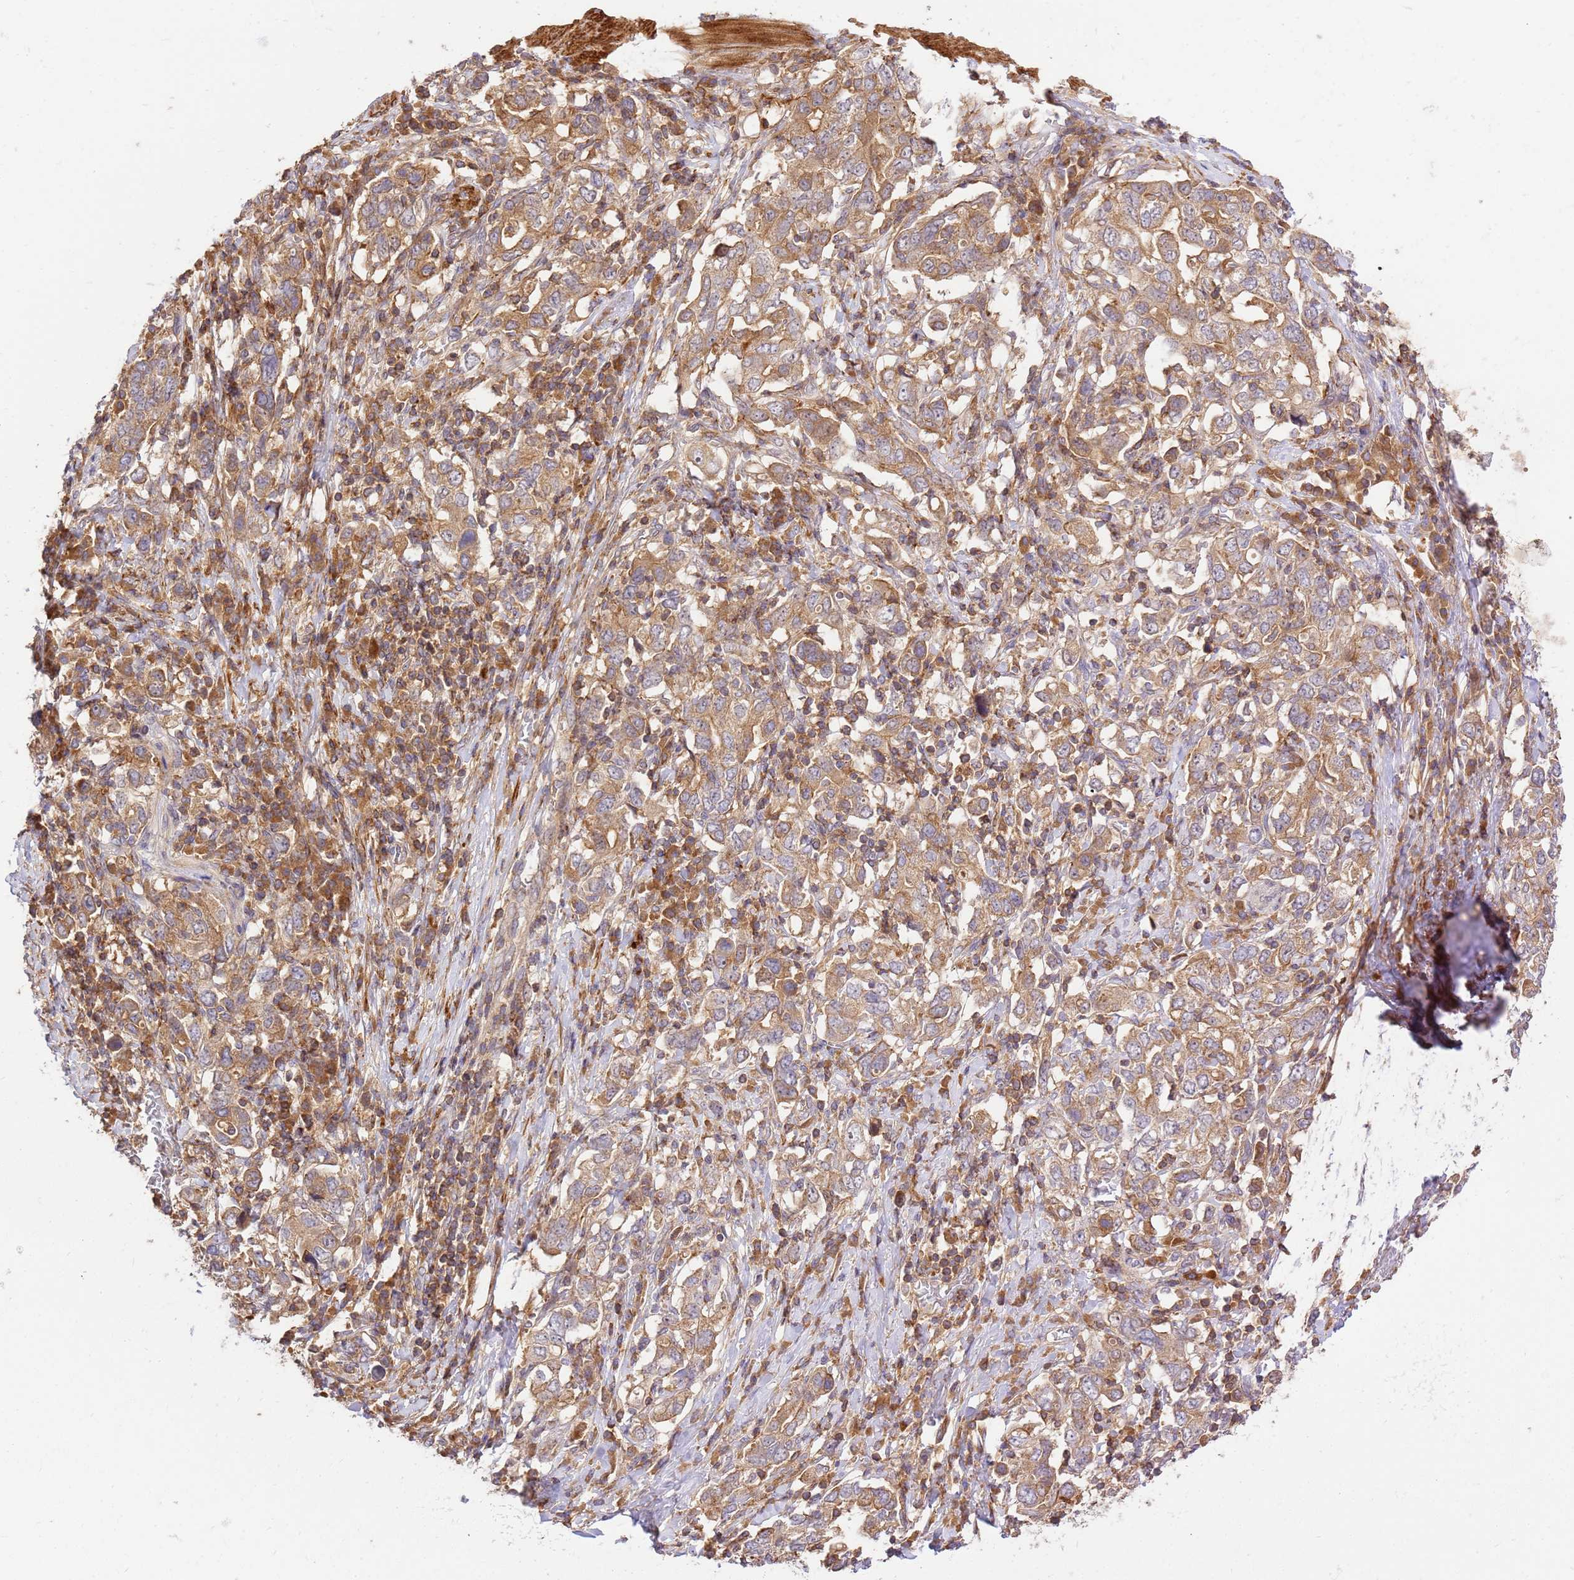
{"staining": {"intensity": "moderate", "quantity": ">75%", "location": "cytoplasmic/membranous"}, "tissue": "stomach cancer", "cell_type": "Tumor cells", "image_type": "cancer", "snomed": [{"axis": "morphology", "description": "Adenocarcinoma, NOS"}, {"axis": "topography", "description": "Stomach, upper"}, {"axis": "topography", "description": "Stomach"}], "caption": "A high-resolution image shows IHC staining of stomach cancer, which shows moderate cytoplasmic/membranous positivity in approximately >75% of tumor cells.", "gene": "GAREM1", "patient": {"sex": "male", "age": 62}}